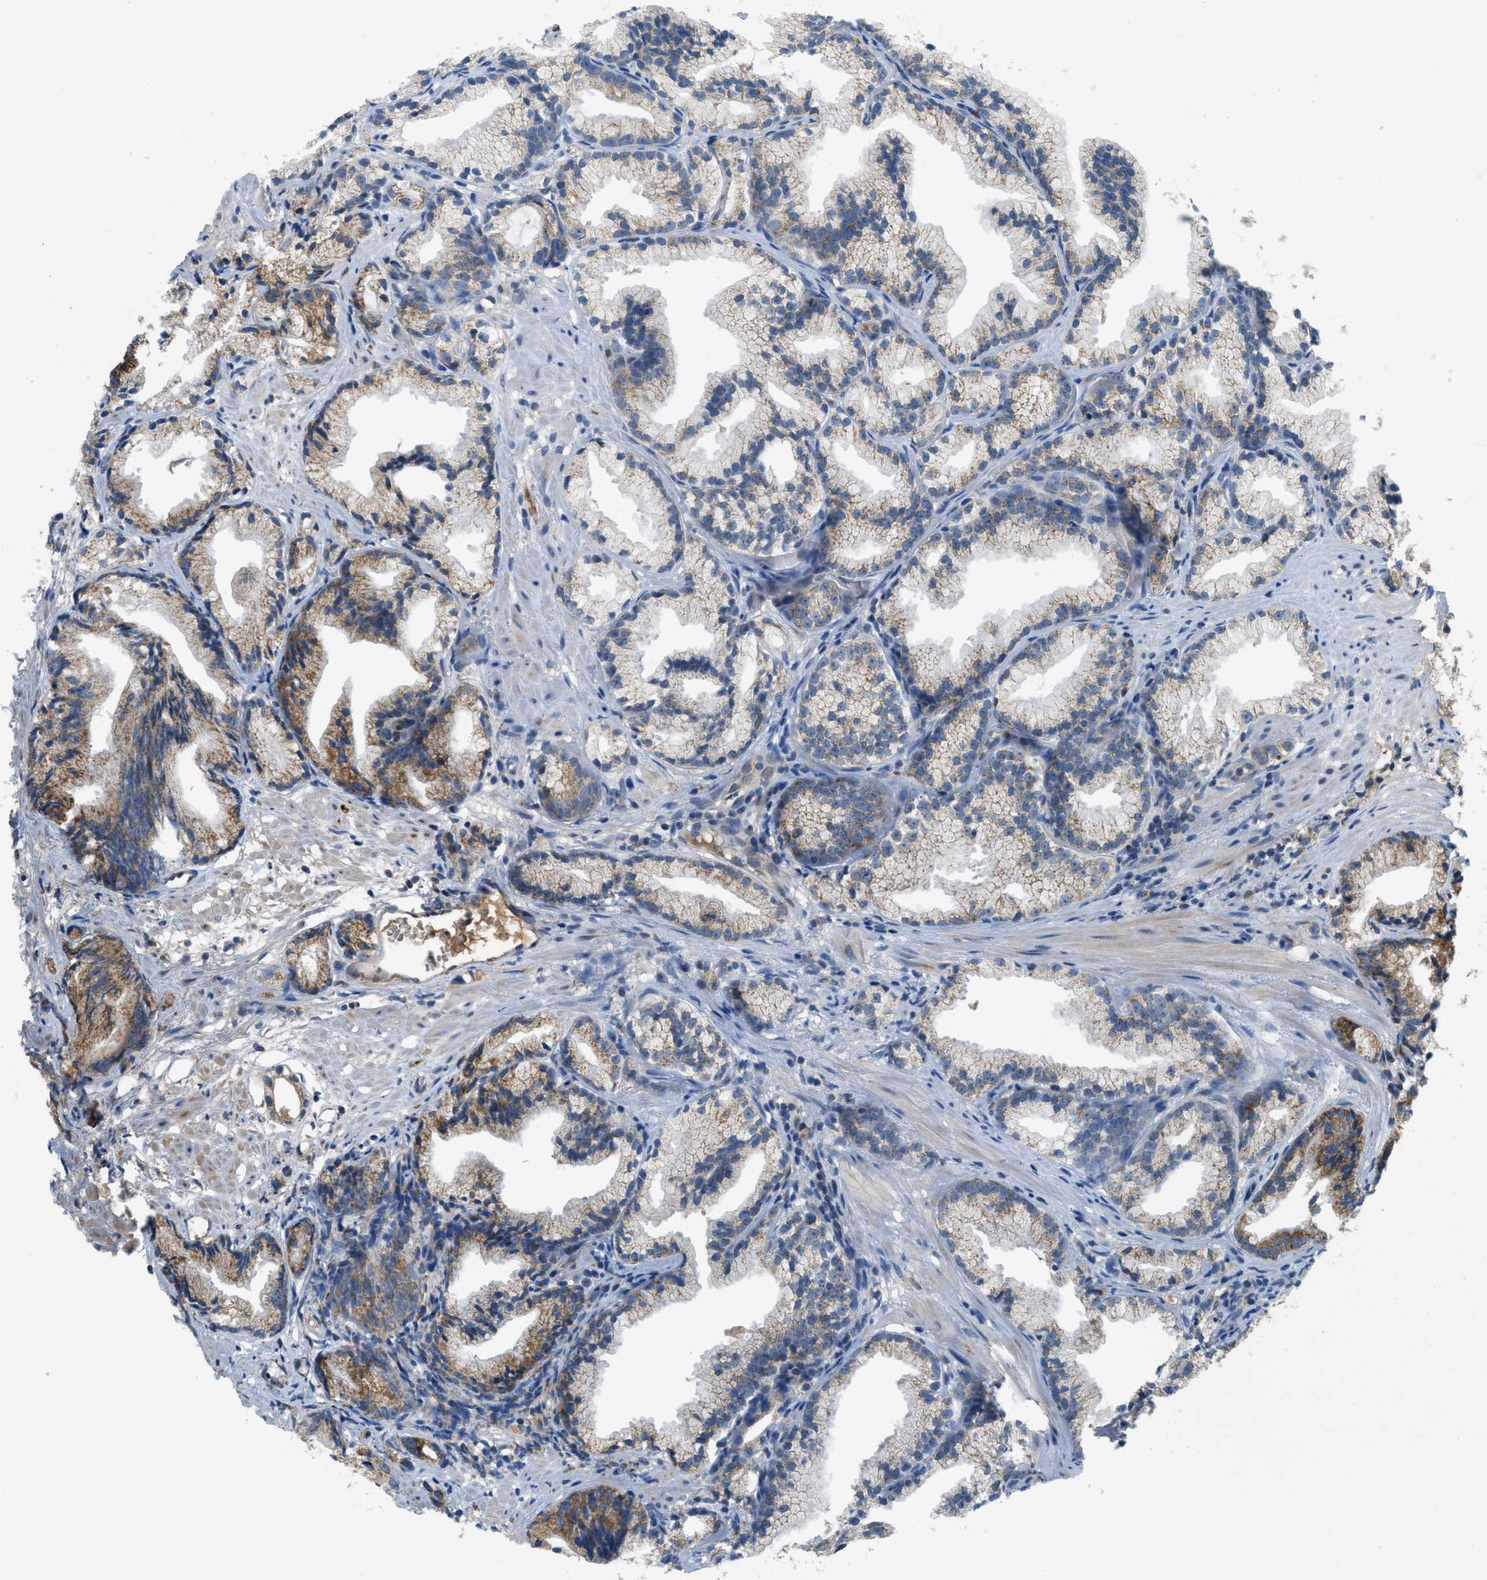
{"staining": {"intensity": "moderate", "quantity": "<25%", "location": "cytoplasmic/membranous"}, "tissue": "prostate cancer", "cell_type": "Tumor cells", "image_type": "cancer", "snomed": [{"axis": "morphology", "description": "Adenocarcinoma, Low grade"}, {"axis": "topography", "description": "Prostate"}], "caption": "Moderate cytoplasmic/membranous positivity for a protein is appreciated in about <25% of tumor cells of low-grade adenocarcinoma (prostate) using immunohistochemistry (IHC).", "gene": "PNKD", "patient": {"sex": "male", "age": 89}}